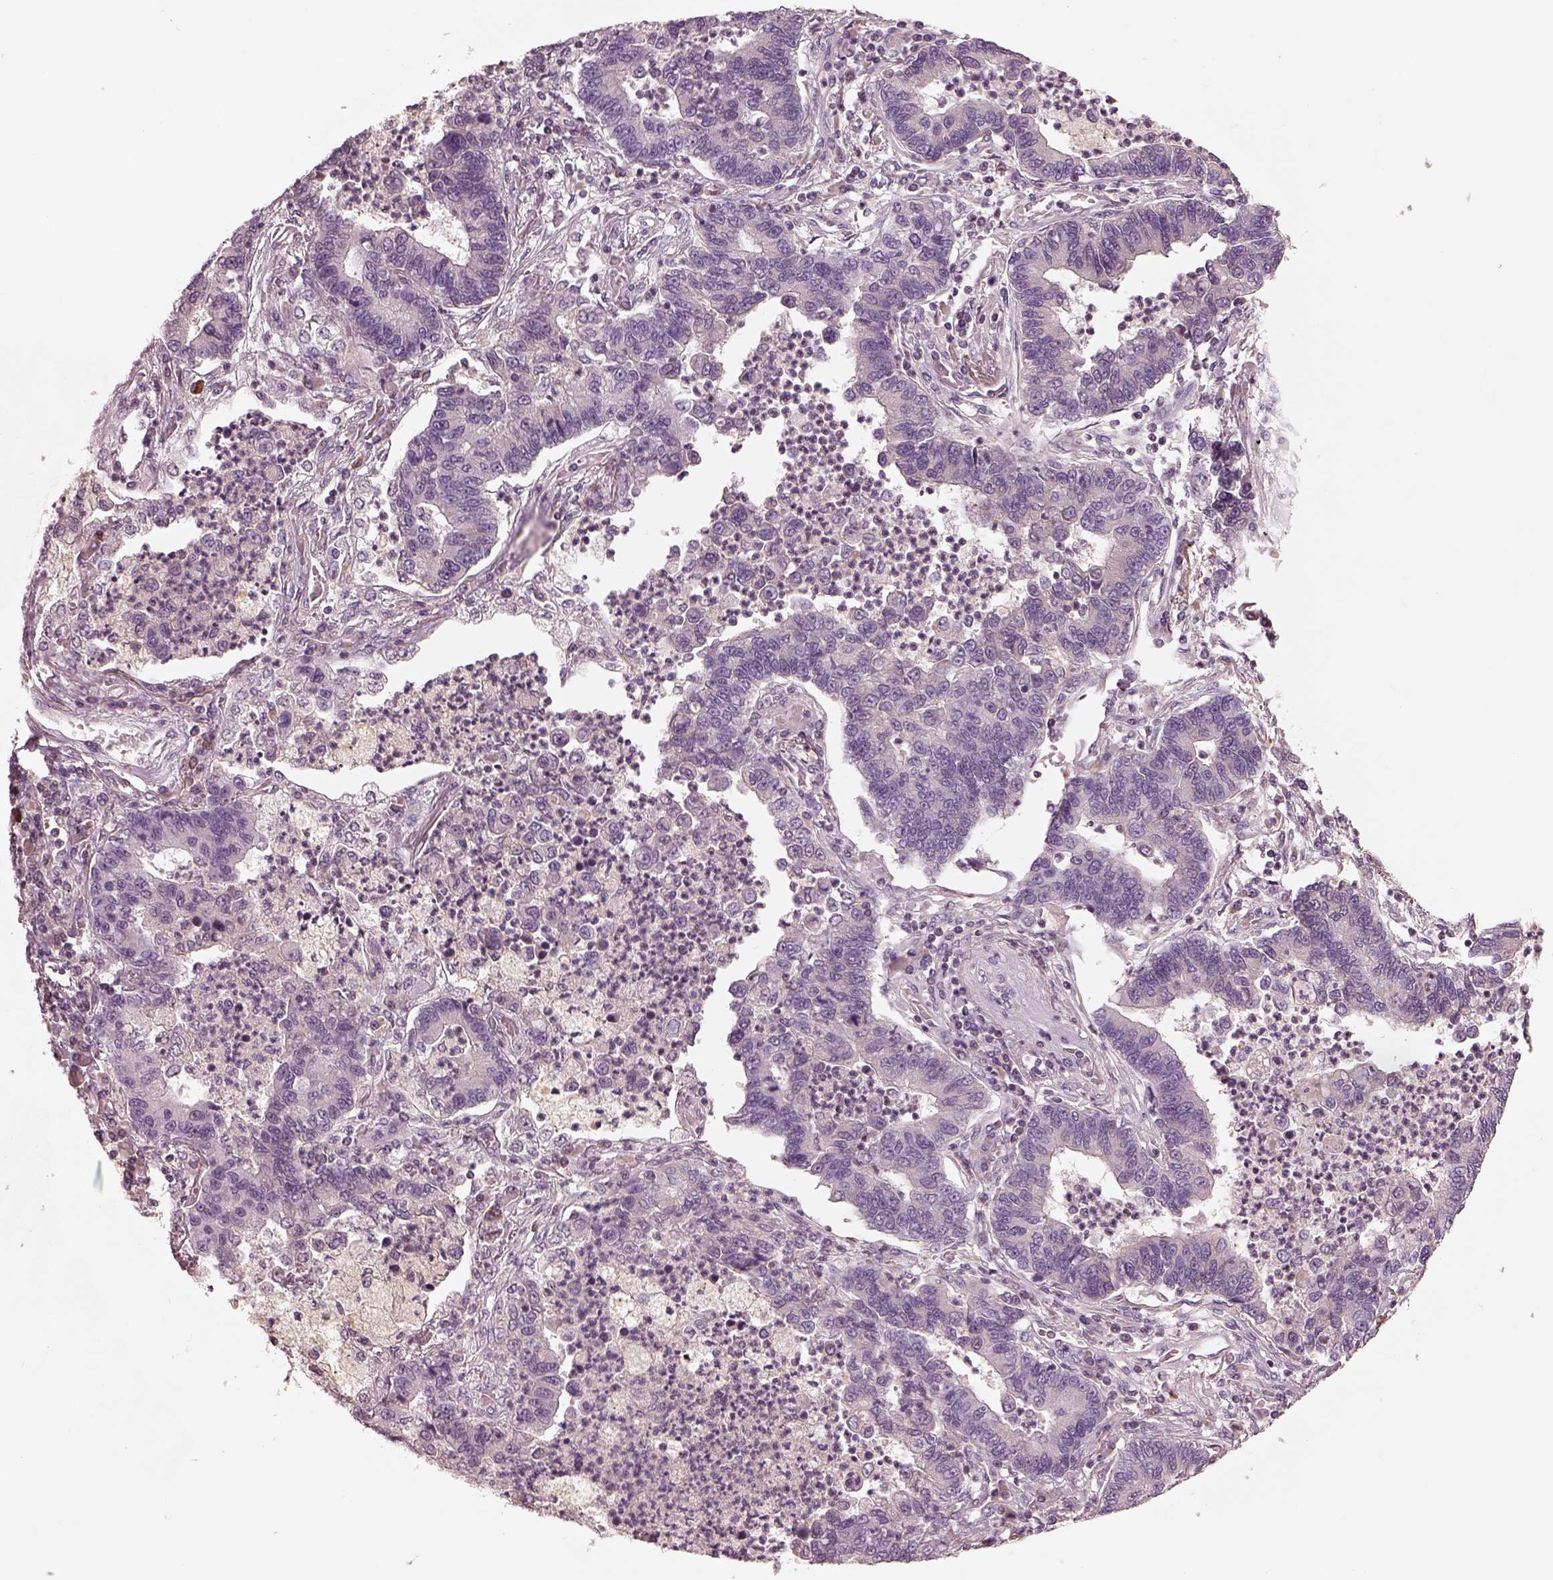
{"staining": {"intensity": "negative", "quantity": "none", "location": "none"}, "tissue": "lung cancer", "cell_type": "Tumor cells", "image_type": "cancer", "snomed": [{"axis": "morphology", "description": "Adenocarcinoma, NOS"}, {"axis": "topography", "description": "Lung"}], "caption": "This image is of lung cancer (adenocarcinoma) stained with immunohistochemistry to label a protein in brown with the nuclei are counter-stained blue. There is no staining in tumor cells. Nuclei are stained in blue.", "gene": "SDCBP2", "patient": {"sex": "female", "age": 57}}